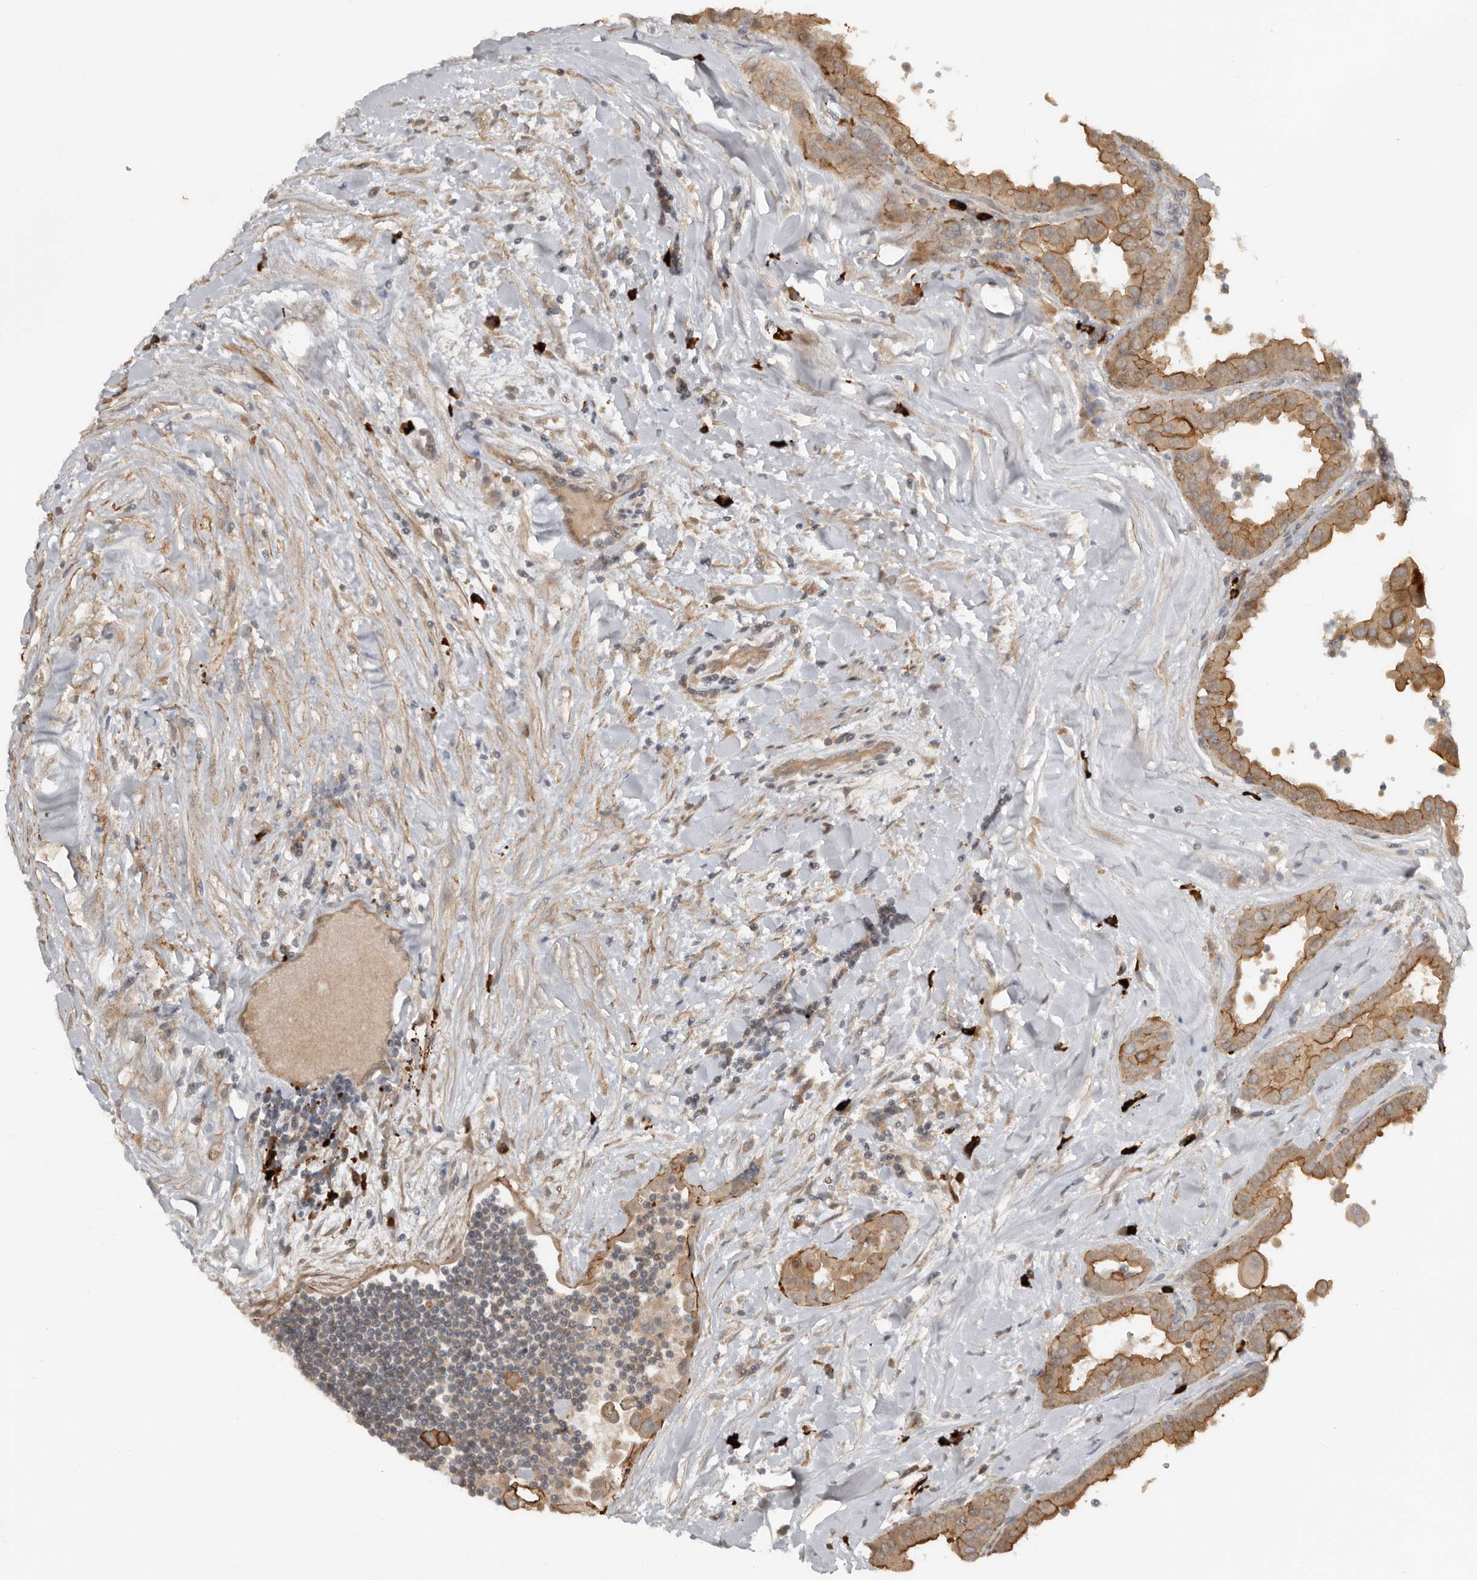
{"staining": {"intensity": "moderate", "quantity": ">75%", "location": "cytoplasmic/membranous"}, "tissue": "thyroid cancer", "cell_type": "Tumor cells", "image_type": "cancer", "snomed": [{"axis": "morphology", "description": "Papillary adenocarcinoma, NOS"}, {"axis": "topography", "description": "Thyroid gland"}], "caption": "IHC staining of papillary adenocarcinoma (thyroid), which shows medium levels of moderate cytoplasmic/membranous positivity in about >75% of tumor cells indicating moderate cytoplasmic/membranous protein staining. The staining was performed using DAB (3,3'-diaminobenzidine) (brown) for protein detection and nuclei were counterstained in hematoxylin (blue).", "gene": "TEAD3", "patient": {"sex": "male", "age": 33}}